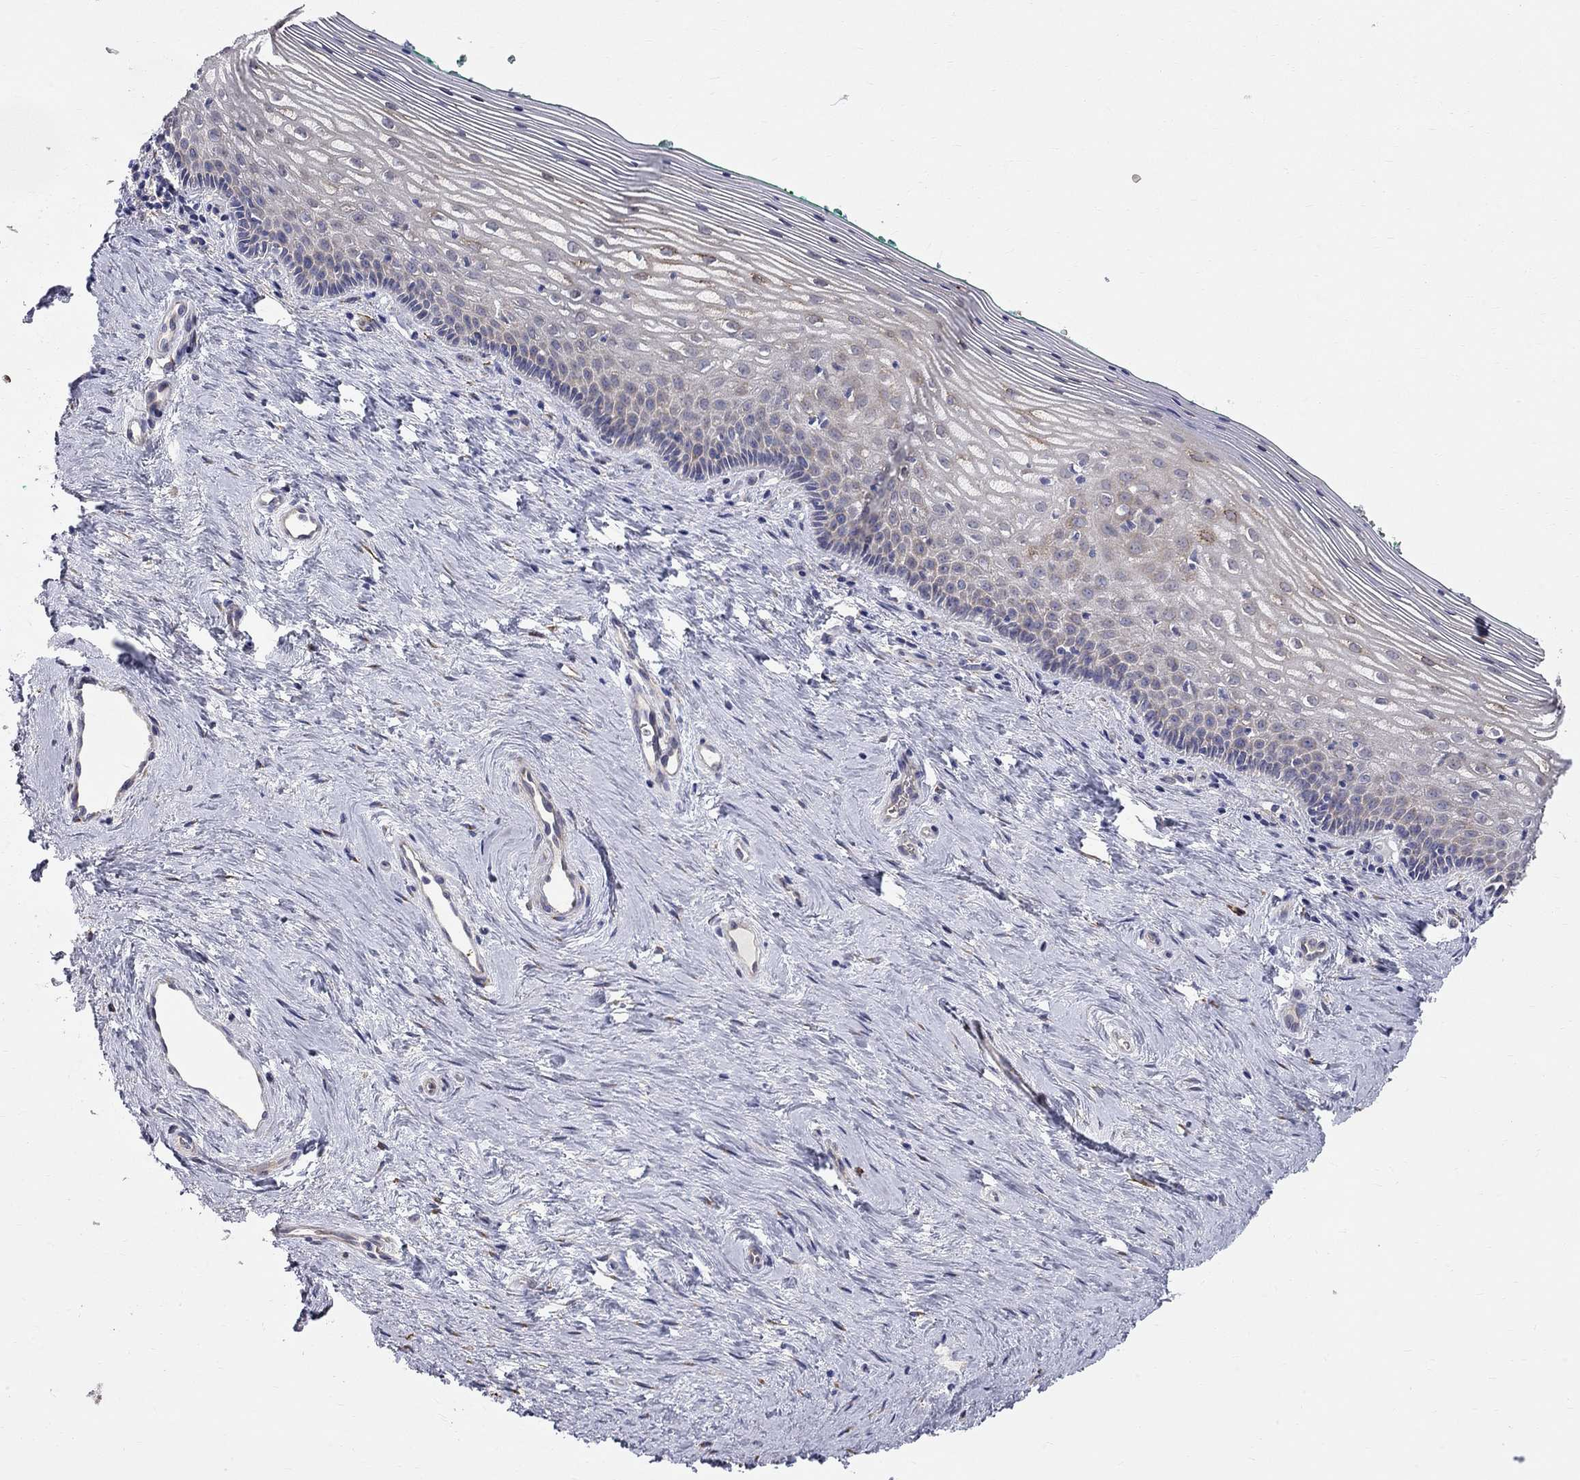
{"staining": {"intensity": "strong", "quantity": "<25%", "location": "cytoplasmic/membranous"}, "tissue": "vagina", "cell_type": "Squamous epithelial cells", "image_type": "normal", "snomed": [{"axis": "morphology", "description": "Normal tissue, NOS"}, {"axis": "topography", "description": "Vagina"}], "caption": "An IHC image of normal tissue is shown. Protein staining in brown labels strong cytoplasmic/membranous positivity in vagina within squamous epithelial cells. (IHC, brightfield microscopy, high magnification).", "gene": "CASTOR1", "patient": {"sex": "female", "age": 45}}